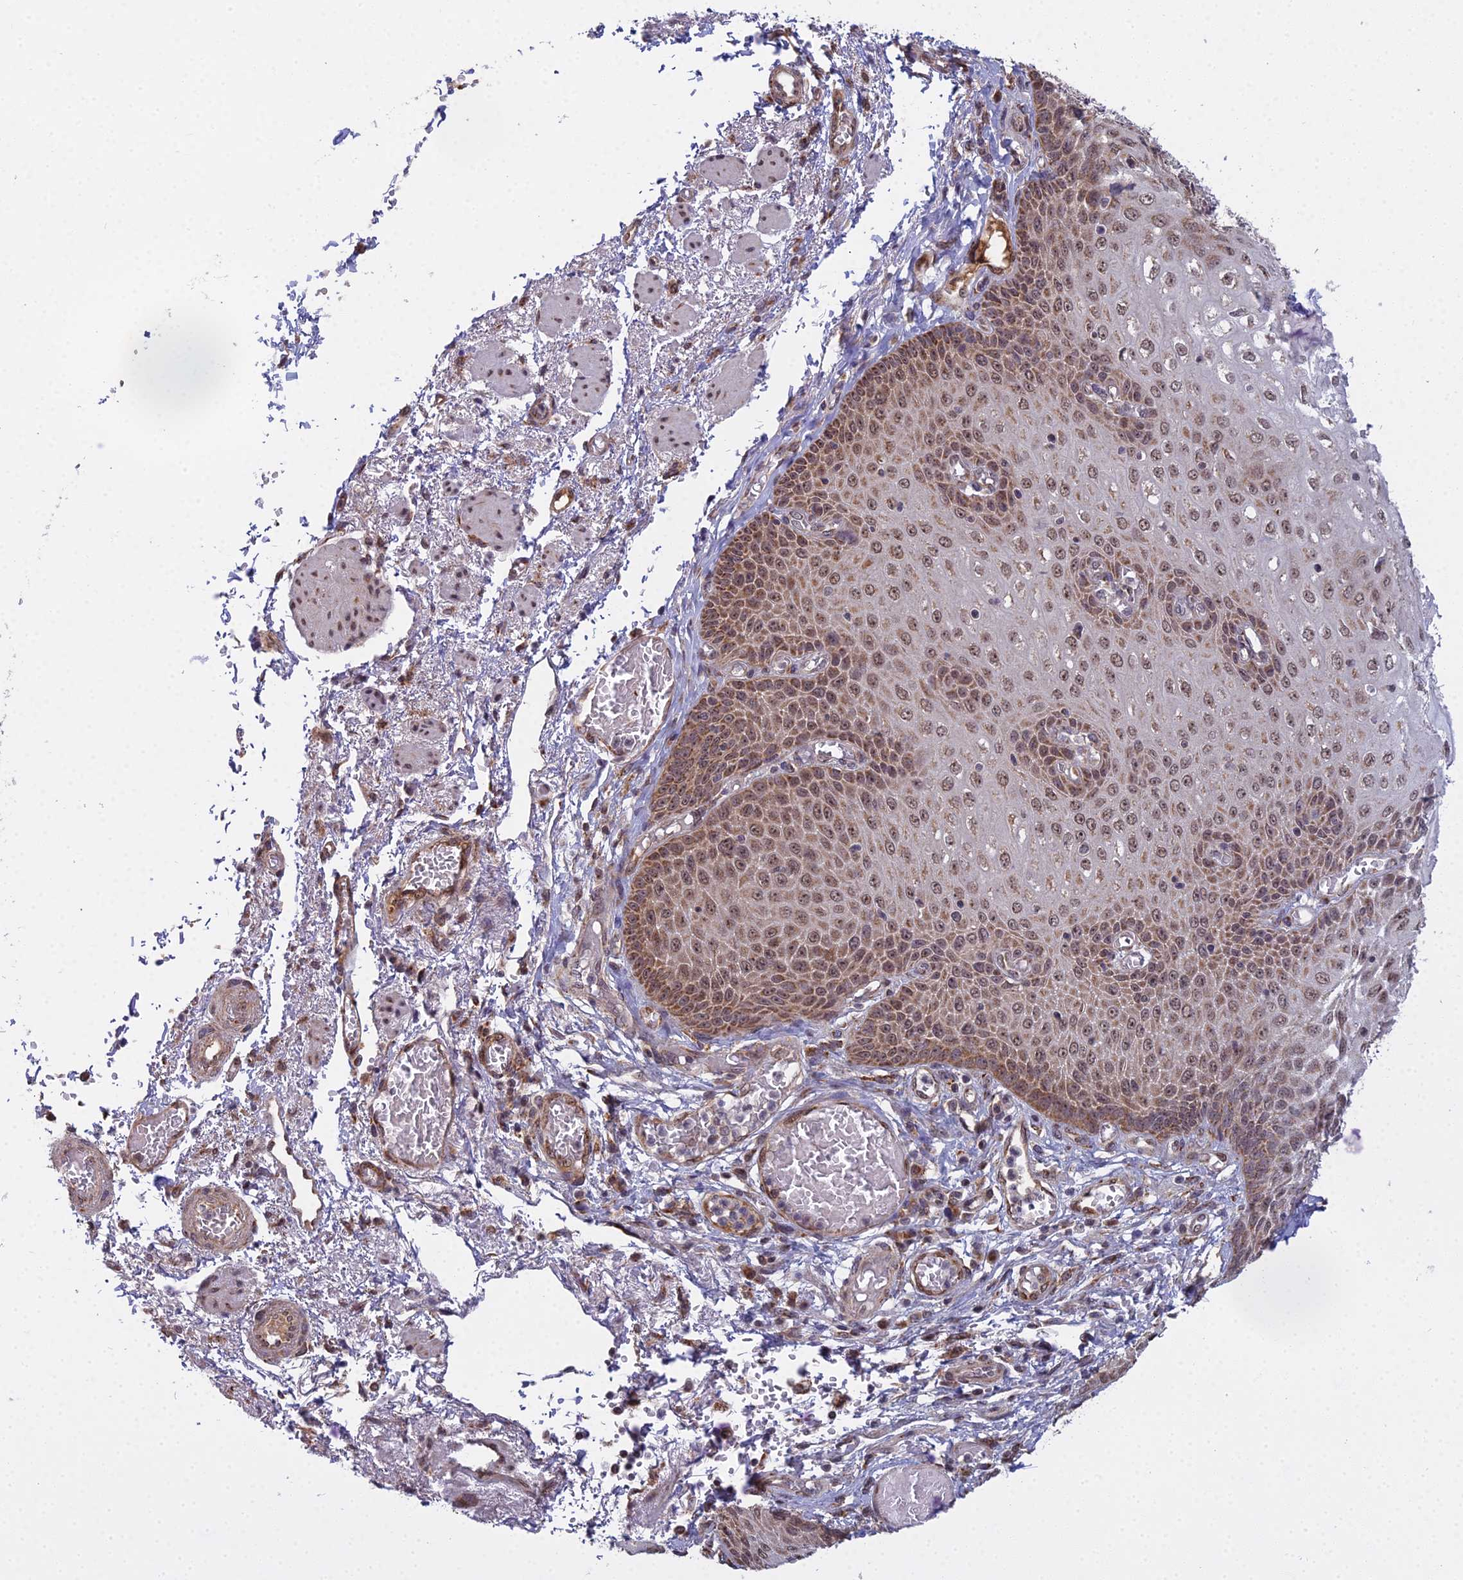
{"staining": {"intensity": "moderate", "quantity": ">75%", "location": "nuclear"}, "tissue": "esophagus", "cell_type": "Squamous epithelial cells", "image_type": "normal", "snomed": [{"axis": "morphology", "description": "Normal tissue, NOS"}, {"axis": "topography", "description": "Esophagus"}], "caption": "Immunohistochemistry (IHC) of benign esophagus shows medium levels of moderate nuclear staining in about >75% of squamous epithelial cells. (brown staining indicates protein expression, while blue staining denotes nuclei).", "gene": "MEOX1", "patient": {"sex": "male", "age": 81}}